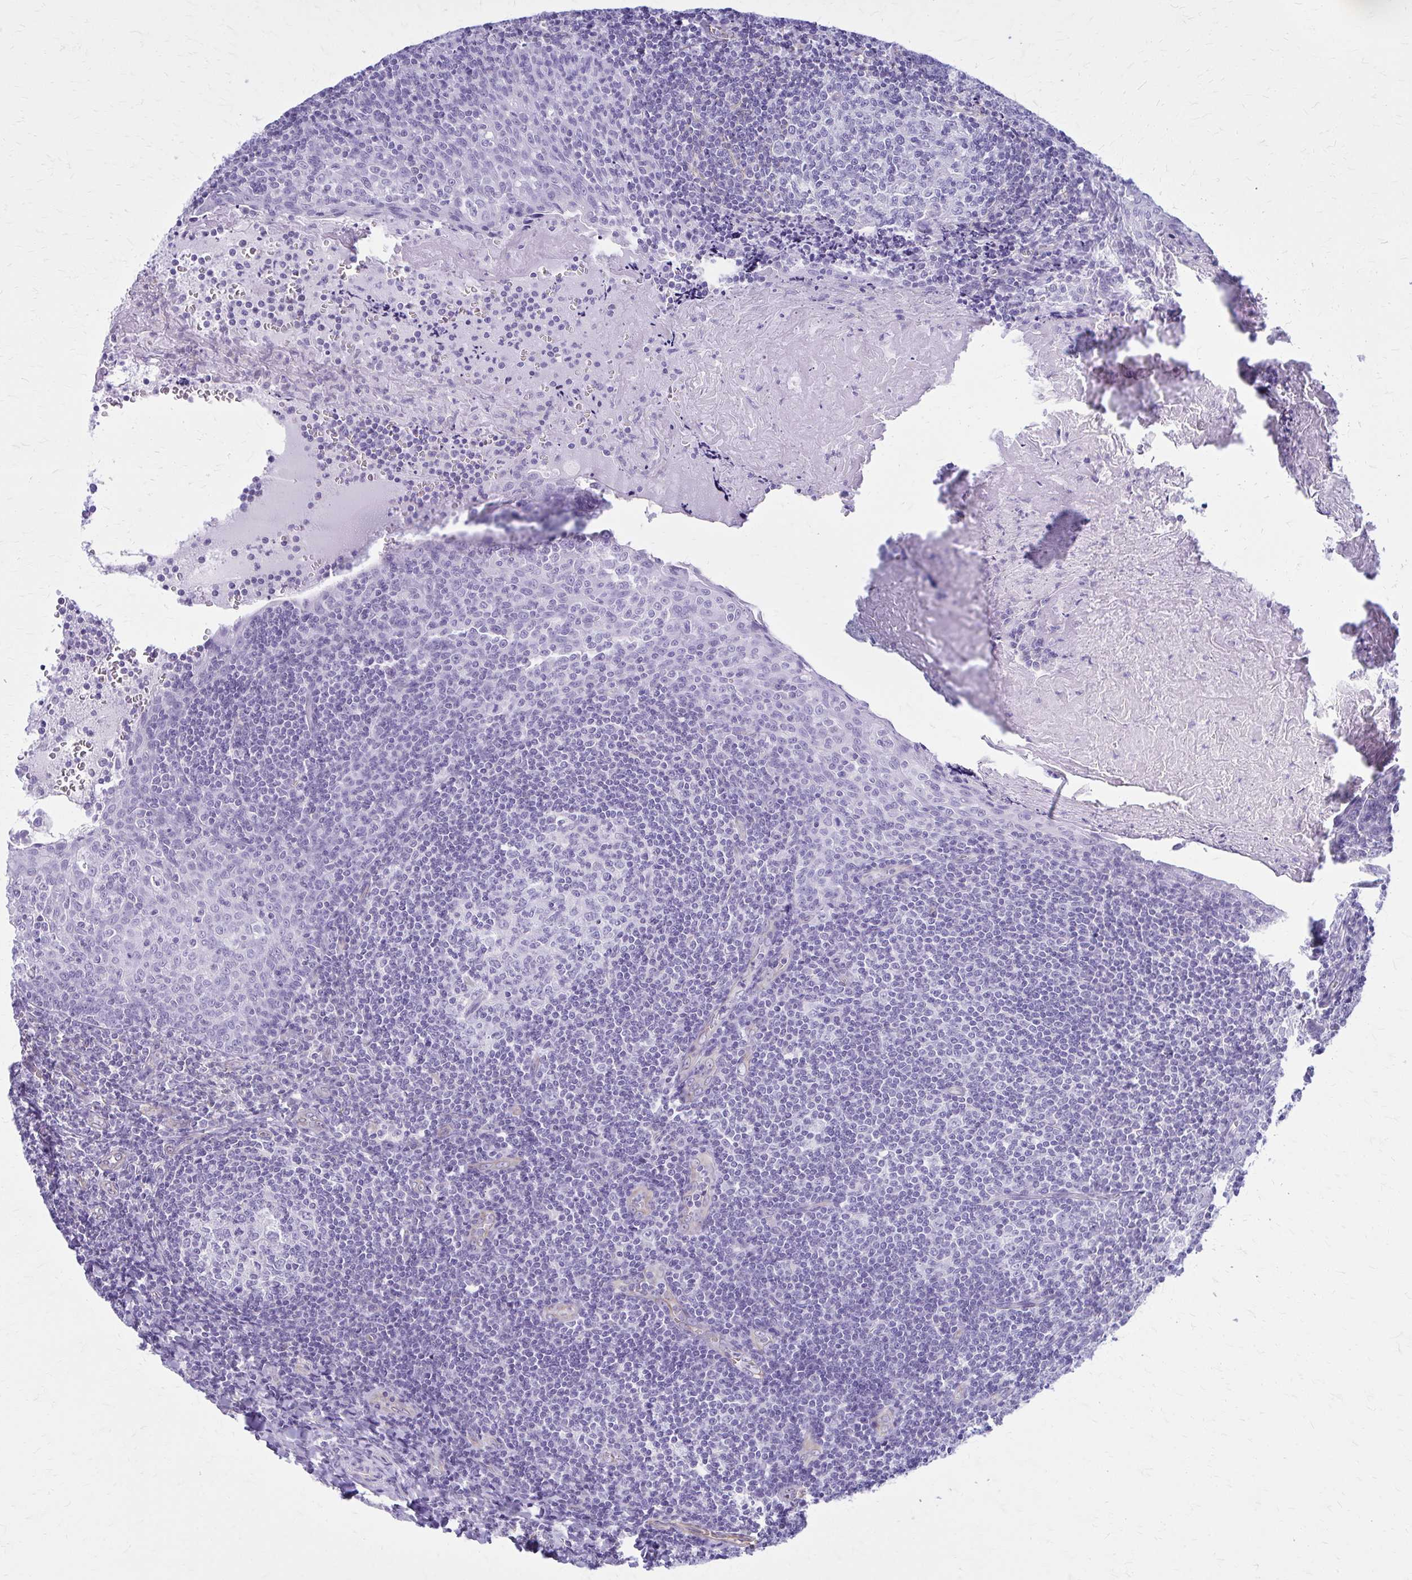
{"staining": {"intensity": "negative", "quantity": "none", "location": "none"}, "tissue": "tonsil", "cell_type": "Germinal center cells", "image_type": "normal", "snomed": [{"axis": "morphology", "description": "Normal tissue, NOS"}, {"axis": "morphology", "description": "Inflammation, NOS"}, {"axis": "topography", "description": "Tonsil"}], "caption": "The immunohistochemistry image has no significant staining in germinal center cells of tonsil.", "gene": "GFAP", "patient": {"sex": "female", "age": 31}}